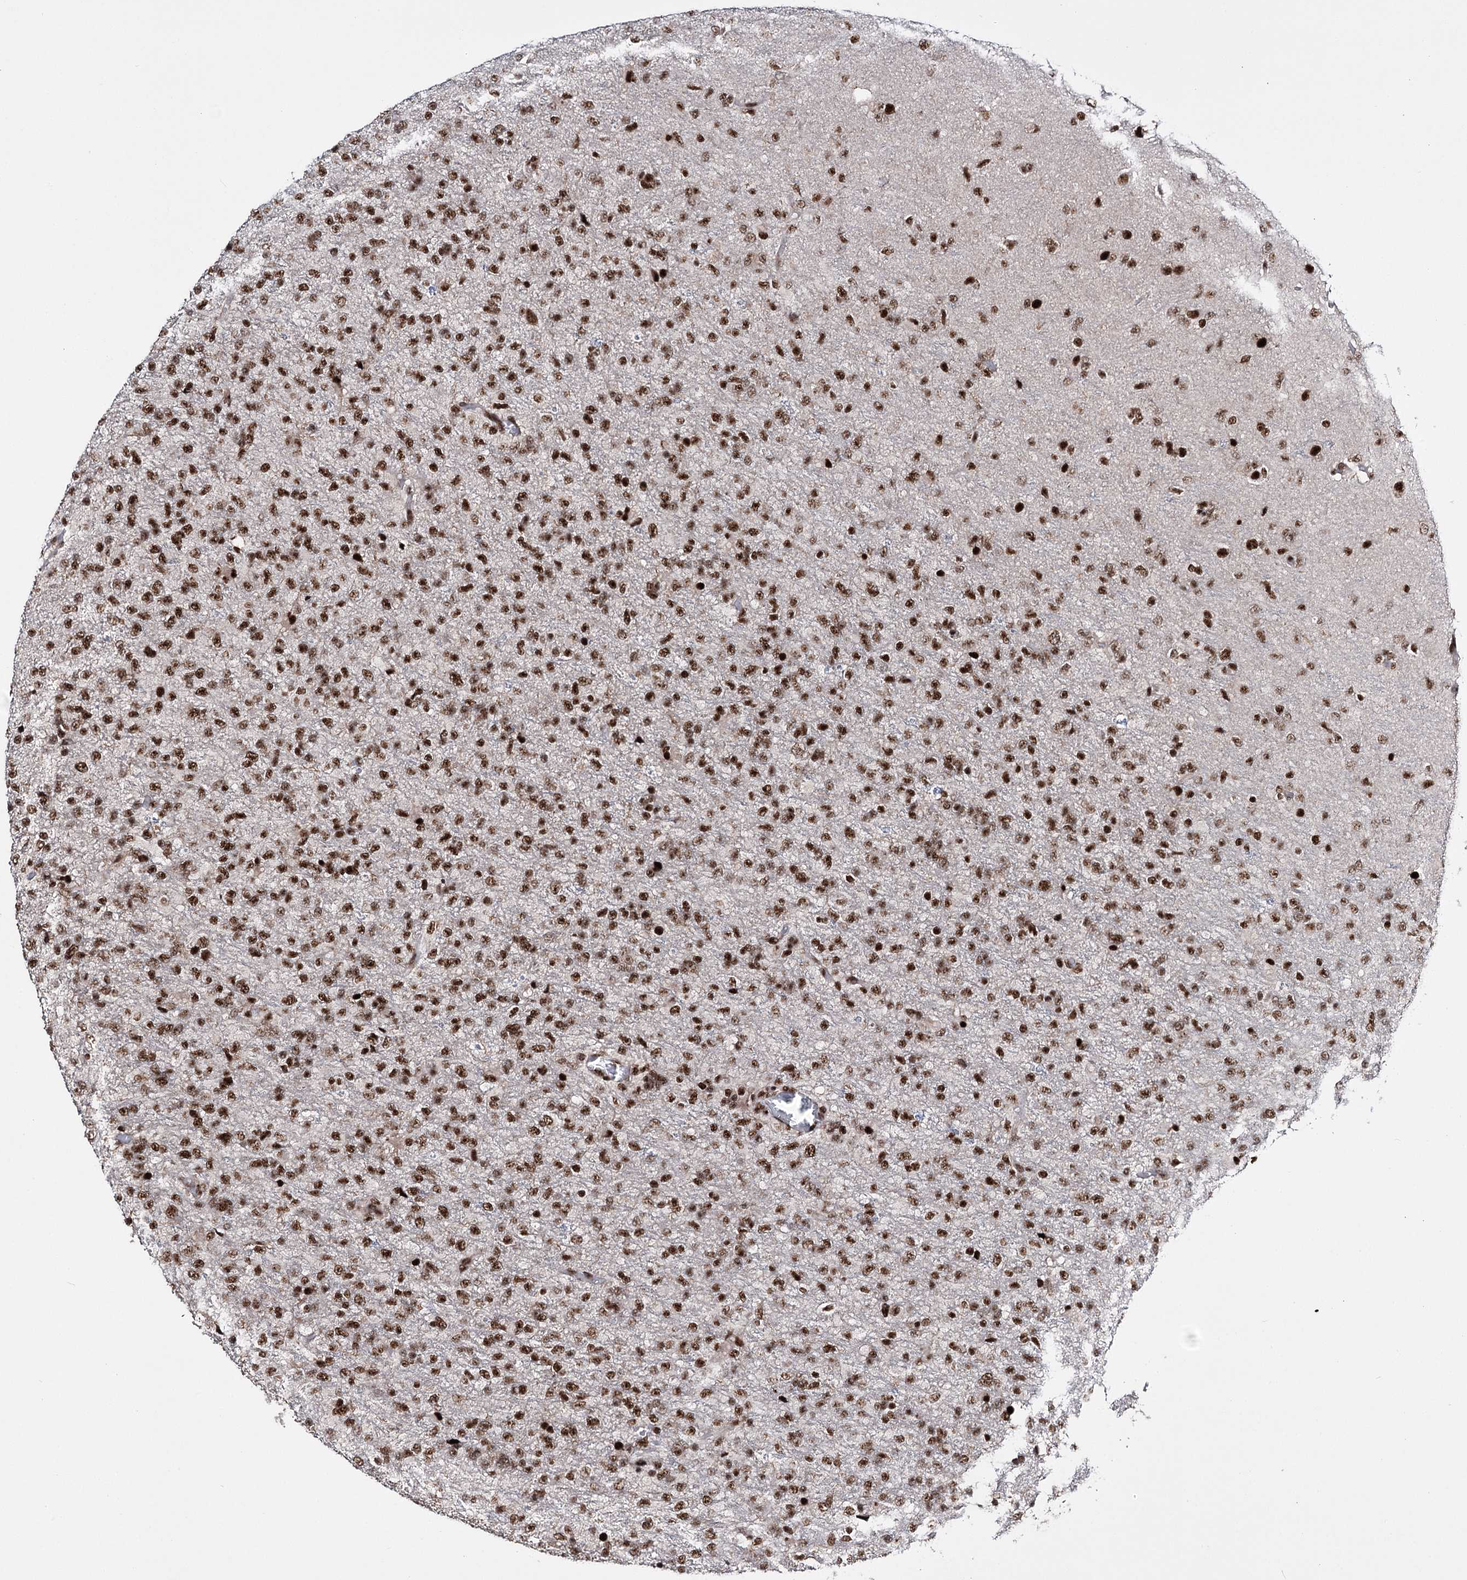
{"staining": {"intensity": "strong", "quantity": ">75%", "location": "nuclear"}, "tissue": "glioma", "cell_type": "Tumor cells", "image_type": "cancer", "snomed": [{"axis": "morphology", "description": "Glioma, malignant, High grade"}, {"axis": "topography", "description": "Brain"}], "caption": "This micrograph exhibits malignant glioma (high-grade) stained with IHC to label a protein in brown. The nuclear of tumor cells show strong positivity for the protein. Nuclei are counter-stained blue.", "gene": "PRPF40A", "patient": {"sex": "female", "age": 74}}